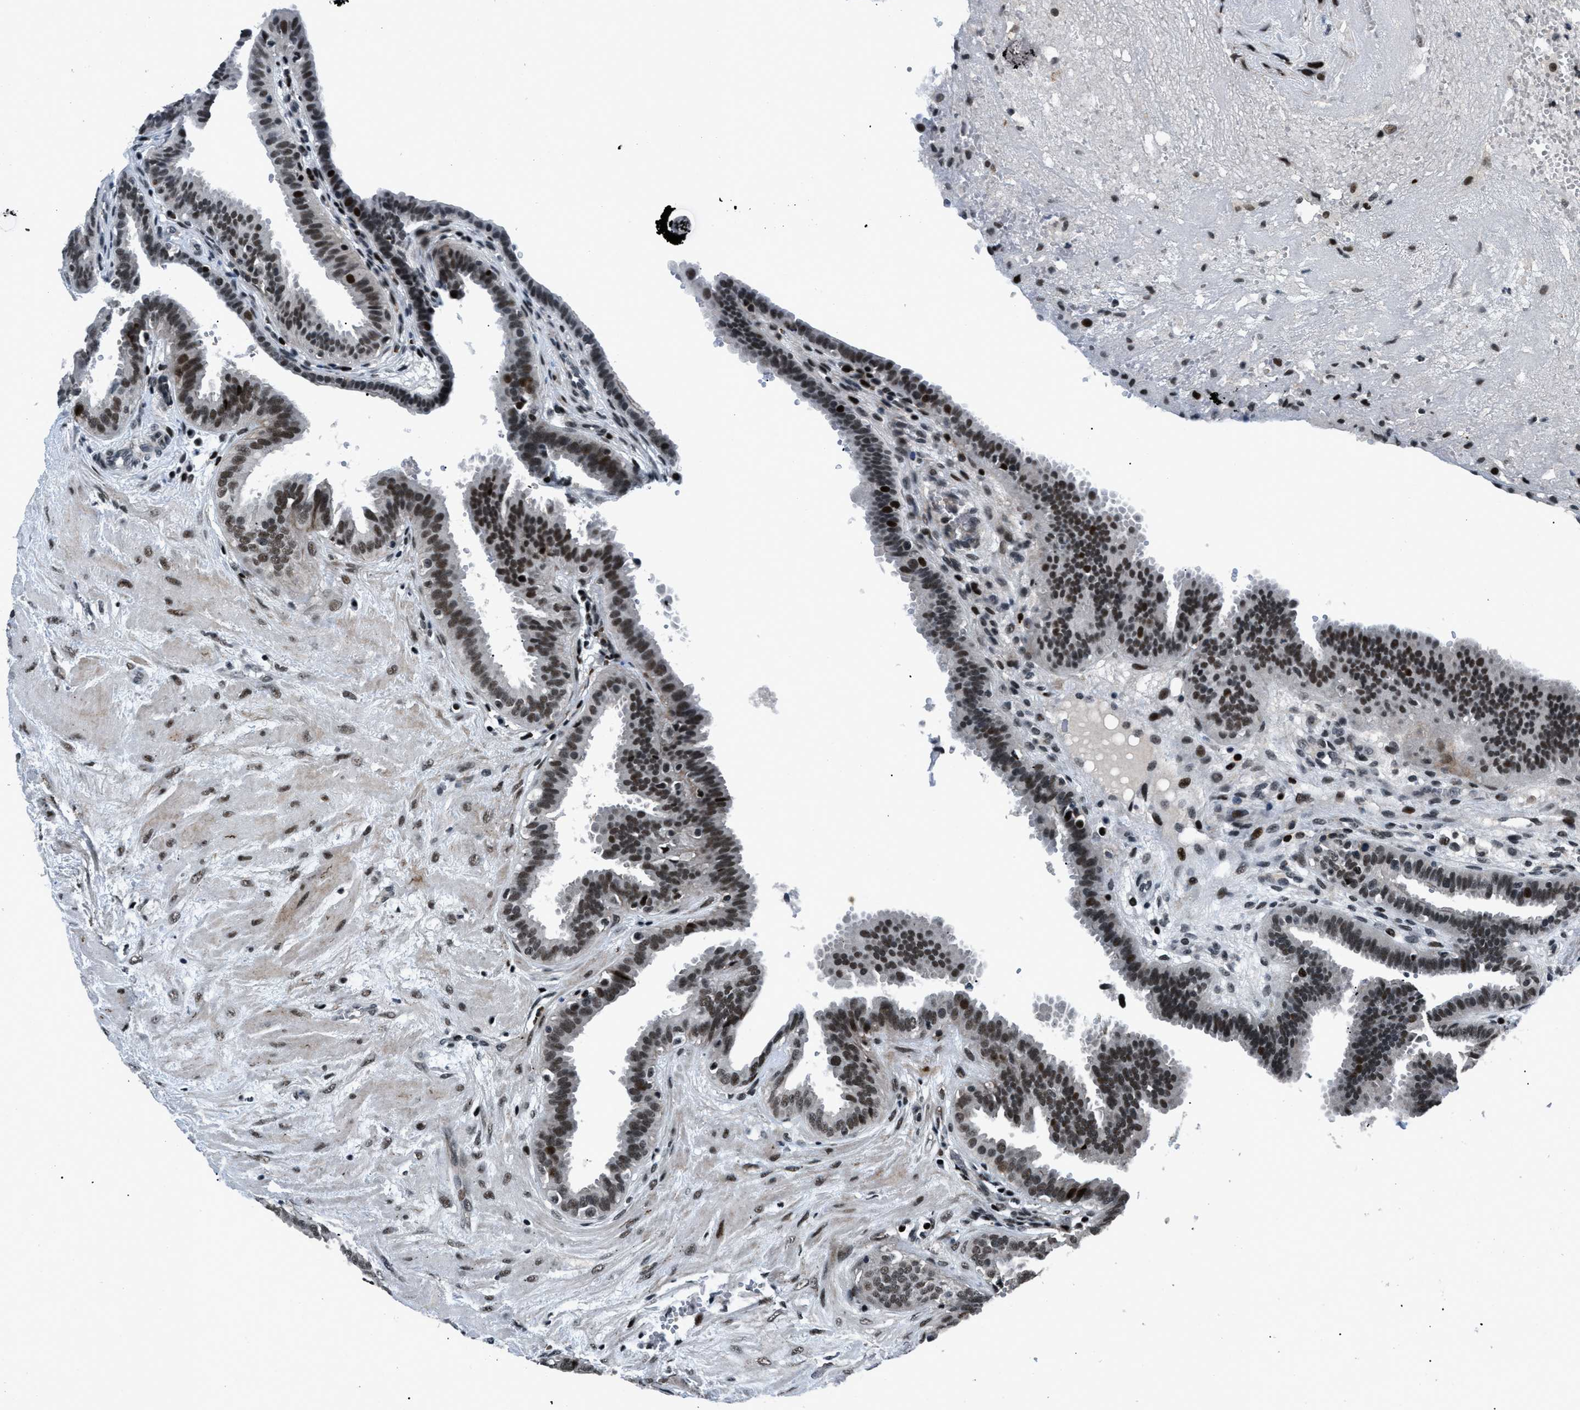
{"staining": {"intensity": "strong", "quantity": ">75%", "location": "nuclear"}, "tissue": "fallopian tube", "cell_type": "Glandular cells", "image_type": "normal", "snomed": [{"axis": "morphology", "description": "Normal tissue, NOS"}, {"axis": "topography", "description": "Fallopian tube"}, {"axis": "topography", "description": "Placenta"}], "caption": "A micrograph of fallopian tube stained for a protein reveals strong nuclear brown staining in glandular cells. Using DAB (brown) and hematoxylin (blue) stains, captured at high magnification using brightfield microscopy.", "gene": "SMARCB1", "patient": {"sex": "female", "age": 32}}